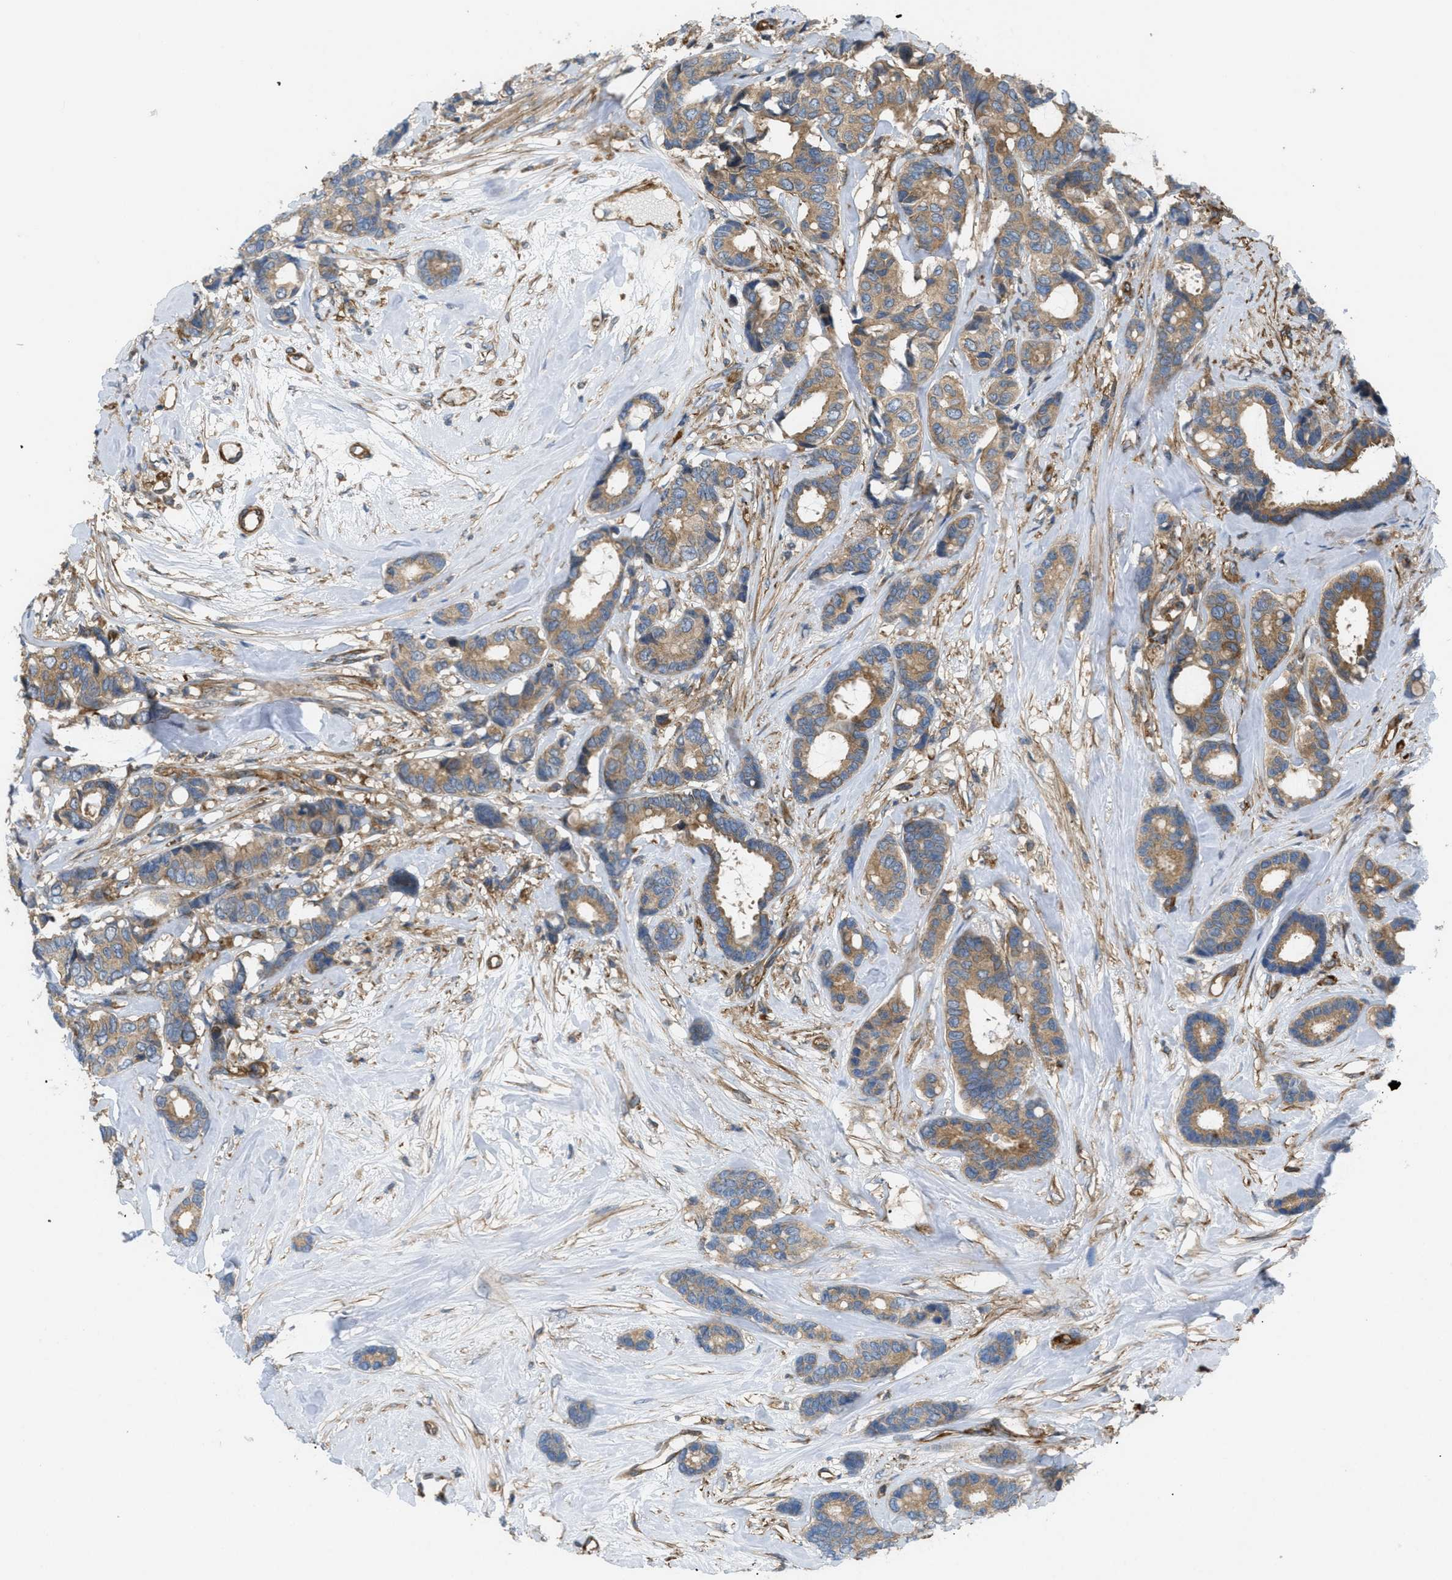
{"staining": {"intensity": "moderate", "quantity": ">75%", "location": "cytoplasmic/membranous"}, "tissue": "breast cancer", "cell_type": "Tumor cells", "image_type": "cancer", "snomed": [{"axis": "morphology", "description": "Duct carcinoma"}, {"axis": "topography", "description": "Breast"}], "caption": "Breast cancer stained for a protein (brown) reveals moderate cytoplasmic/membranous positive positivity in about >75% of tumor cells.", "gene": "ATP2A3", "patient": {"sex": "female", "age": 87}}